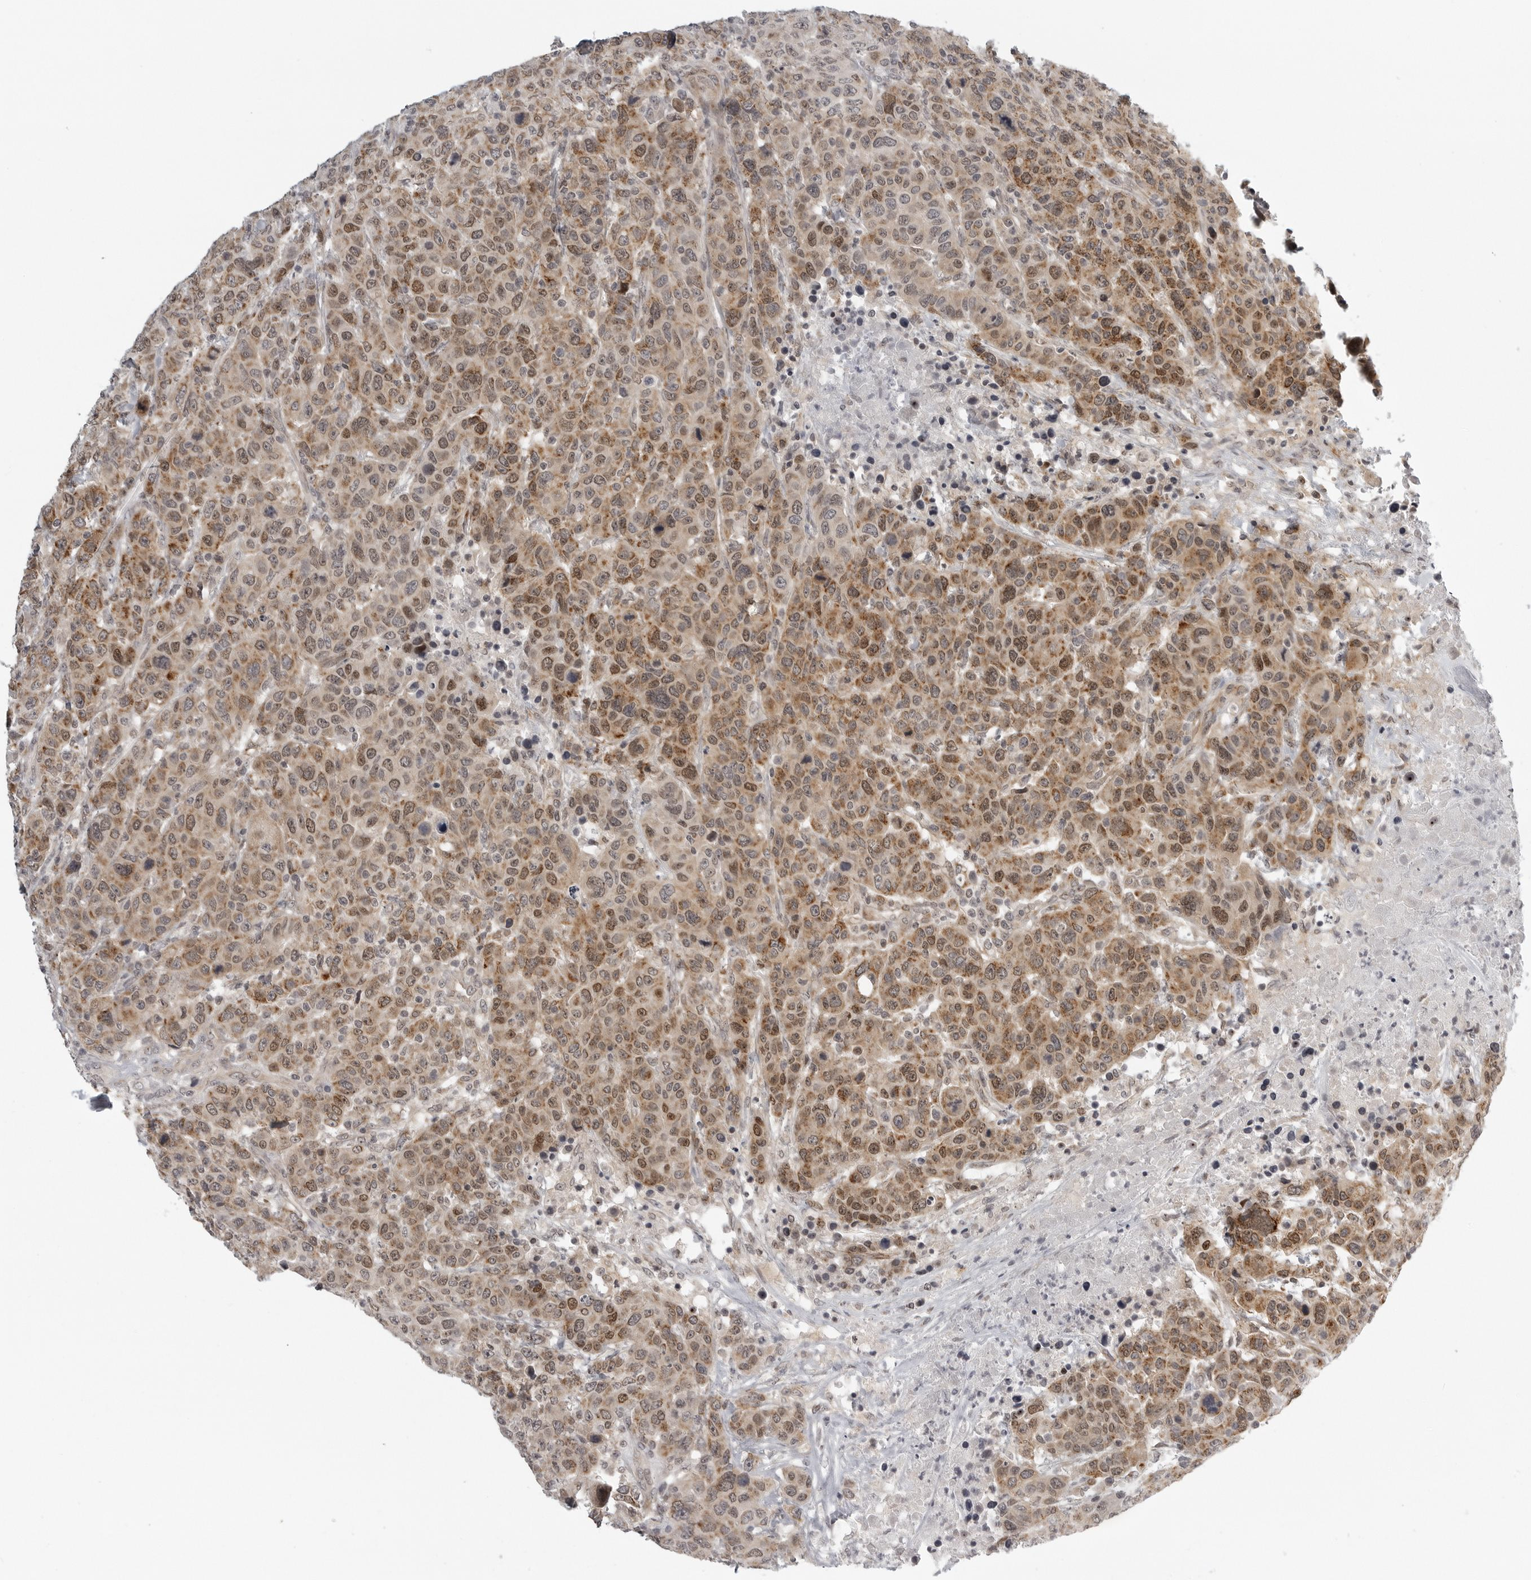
{"staining": {"intensity": "moderate", "quantity": ">75%", "location": "cytoplasmic/membranous,nuclear"}, "tissue": "breast cancer", "cell_type": "Tumor cells", "image_type": "cancer", "snomed": [{"axis": "morphology", "description": "Duct carcinoma"}, {"axis": "topography", "description": "Breast"}], "caption": "A photomicrograph showing moderate cytoplasmic/membranous and nuclear staining in about >75% of tumor cells in breast invasive ductal carcinoma, as visualized by brown immunohistochemical staining.", "gene": "TUT4", "patient": {"sex": "female", "age": 37}}